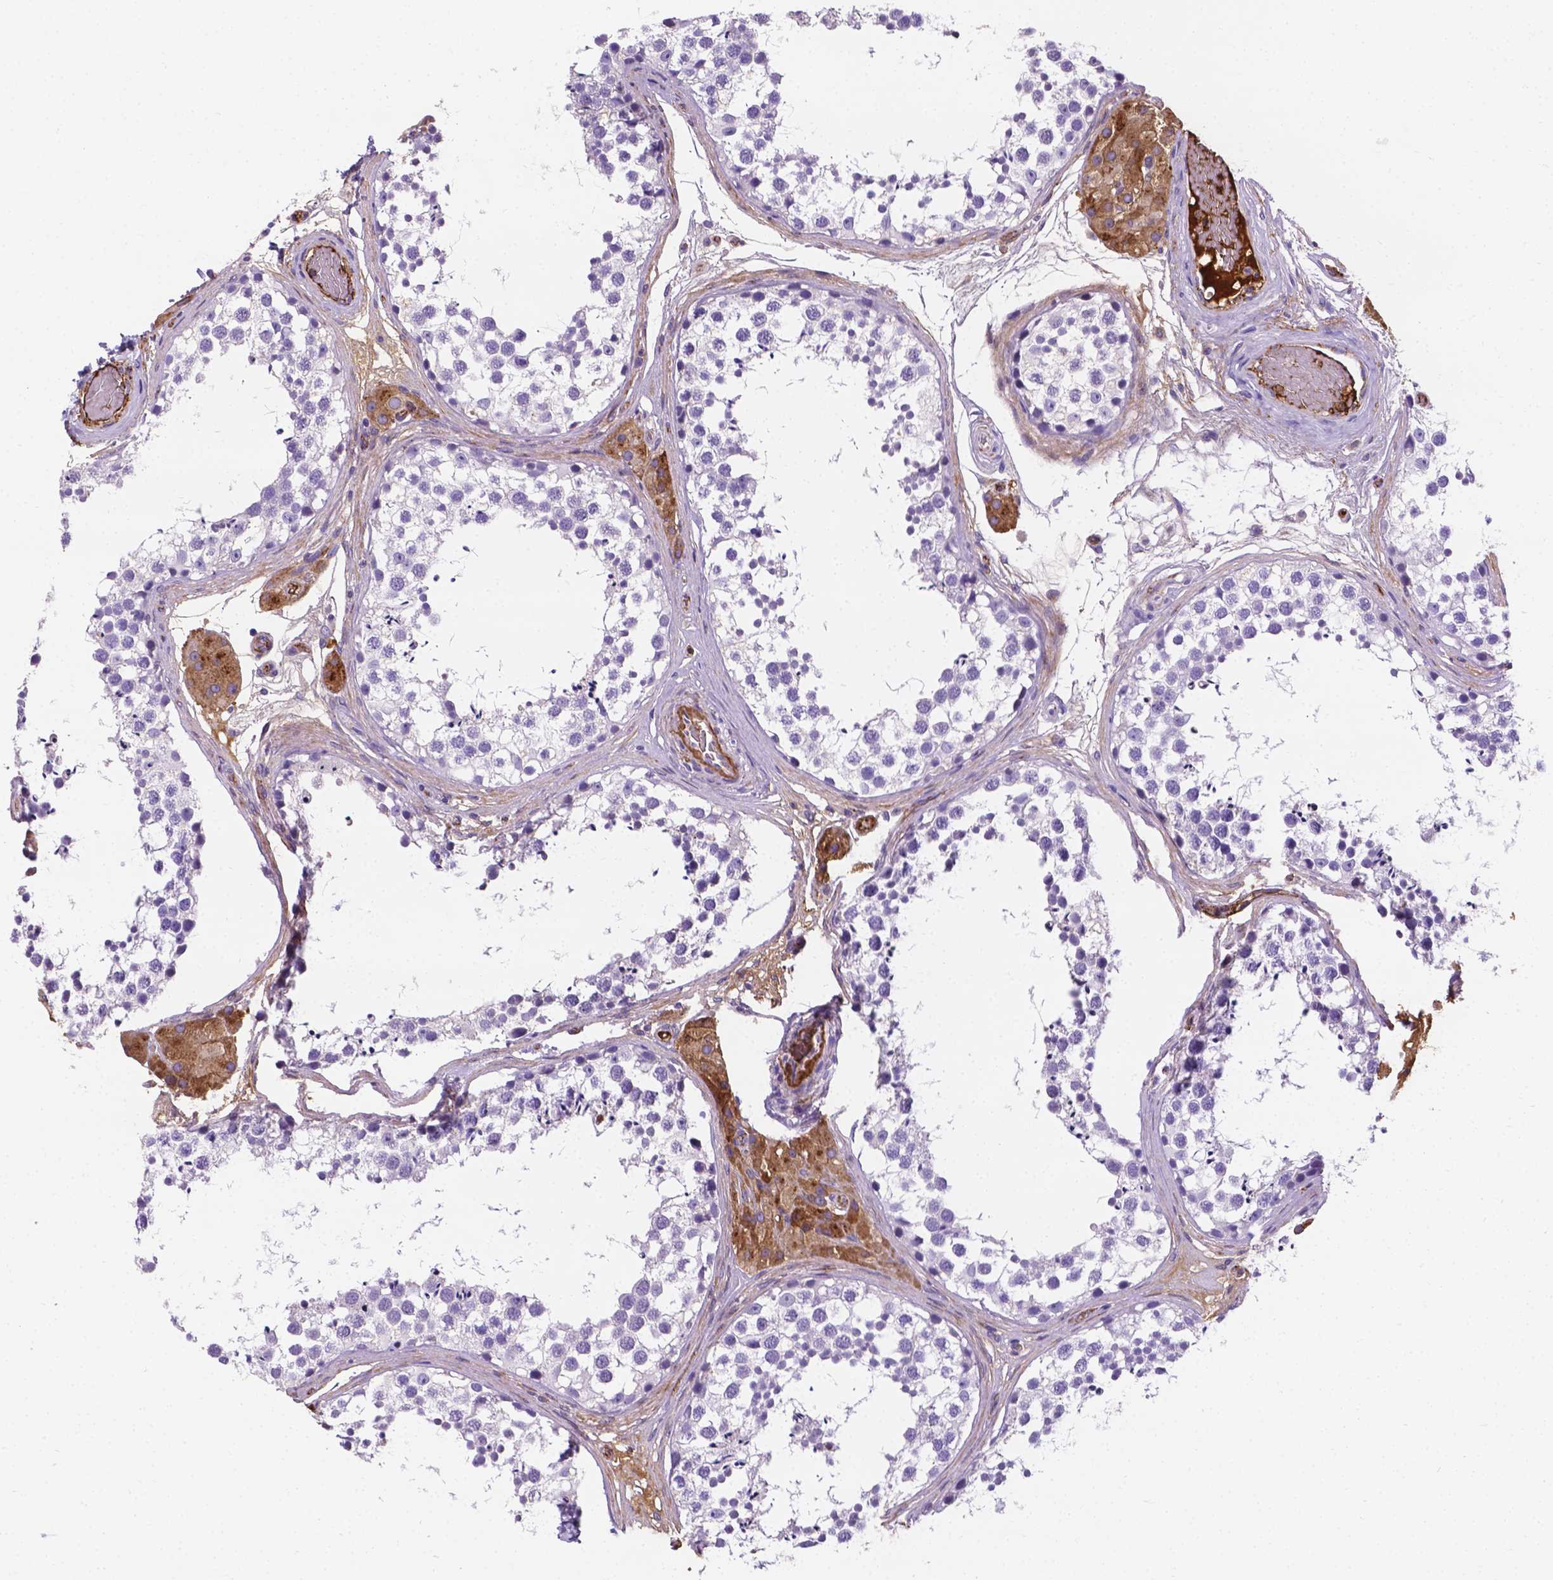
{"staining": {"intensity": "negative", "quantity": "none", "location": "none"}, "tissue": "testis", "cell_type": "Cells in seminiferous ducts", "image_type": "normal", "snomed": [{"axis": "morphology", "description": "Normal tissue, NOS"}, {"axis": "morphology", "description": "Seminoma, NOS"}, {"axis": "topography", "description": "Testis"}], "caption": "This photomicrograph is of unremarkable testis stained with immunohistochemistry (IHC) to label a protein in brown with the nuclei are counter-stained blue. There is no expression in cells in seminiferous ducts.", "gene": "APOE", "patient": {"sex": "male", "age": 65}}